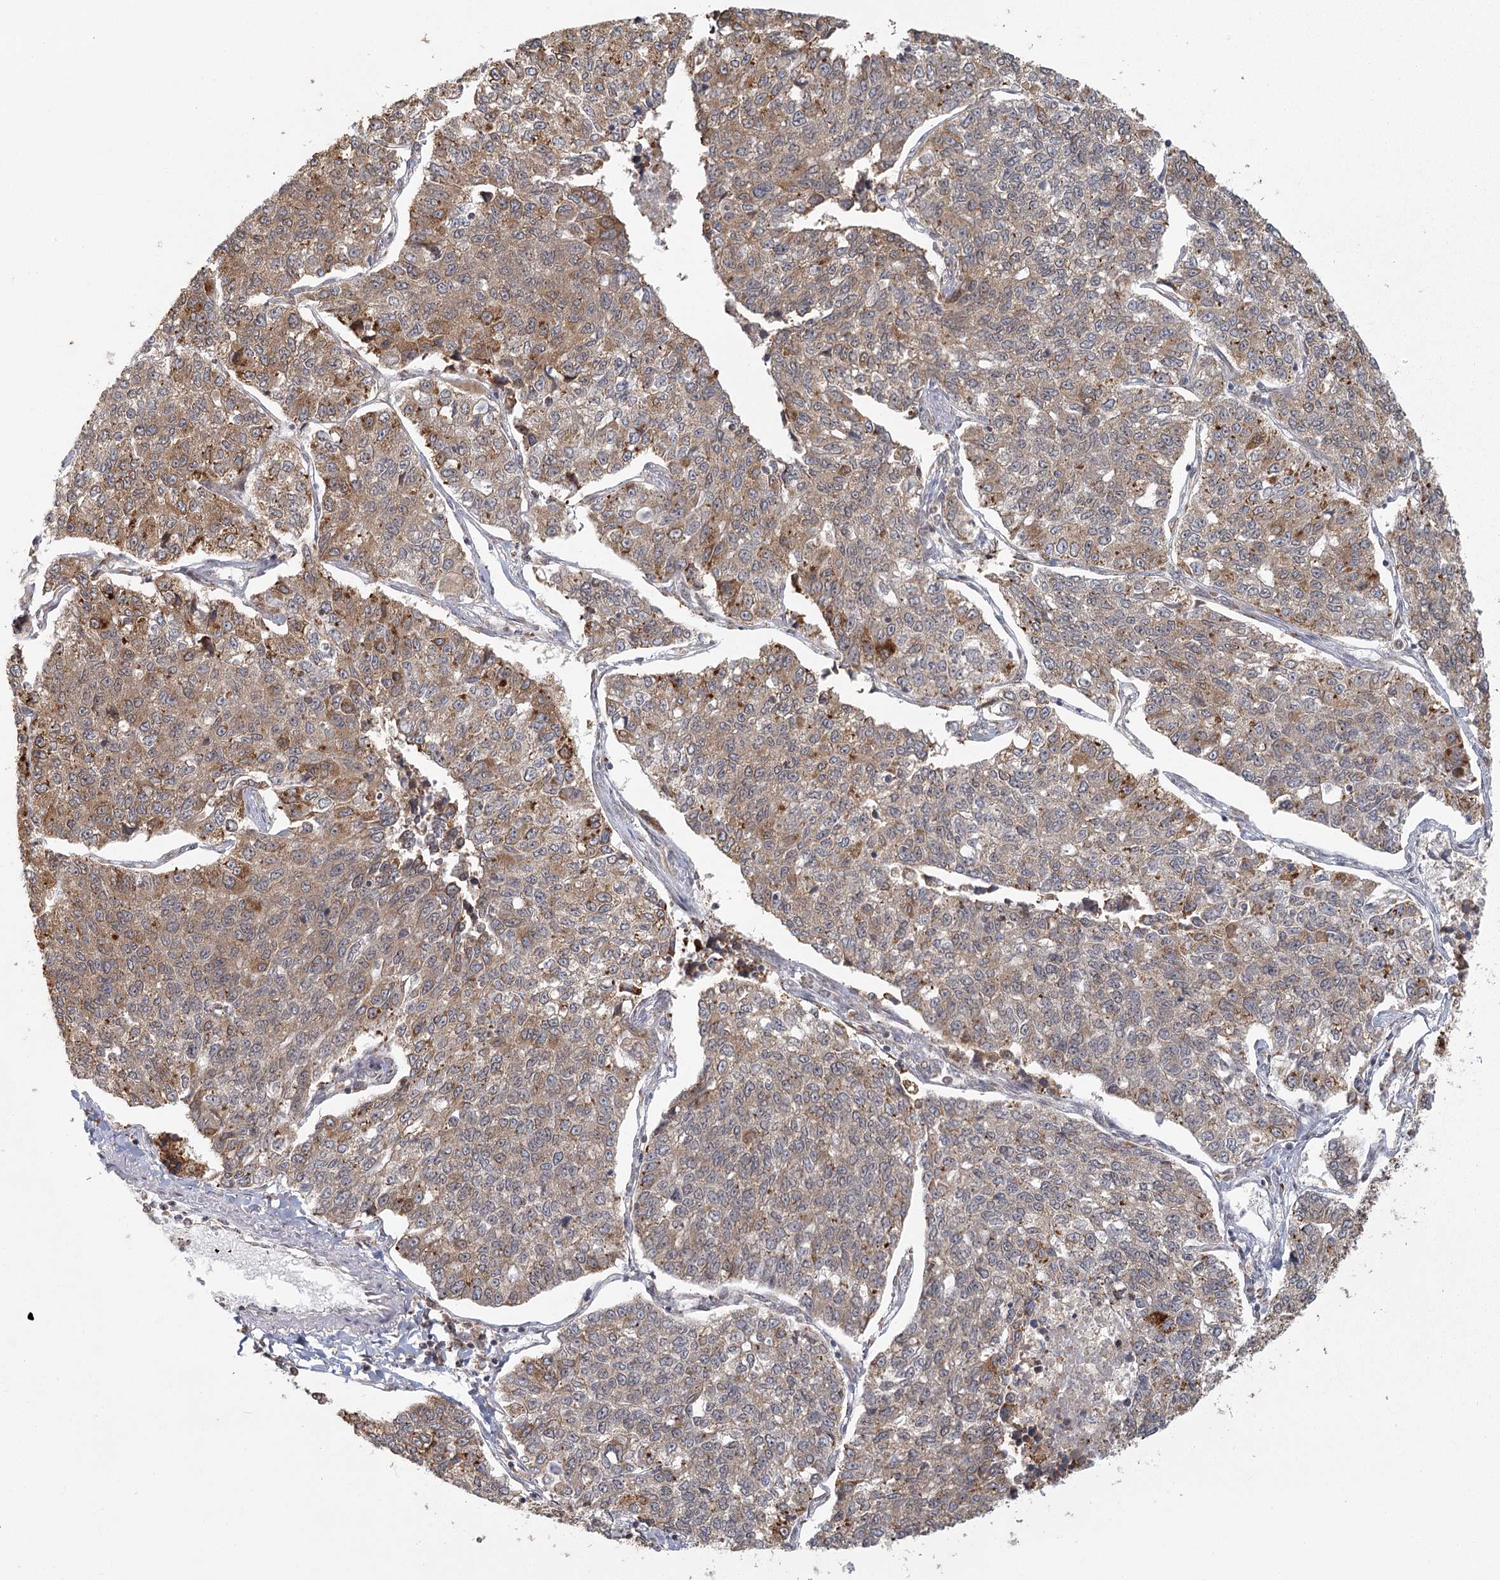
{"staining": {"intensity": "moderate", "quantity": "25%-75%", "location": "cytoplasmic/membranous"}, "tissue": "lung cancer", "cell_type": "Tumor cells", "image_type": "cancer", "snomed": [{"axis": "morphology", "description": "Adenocarcinoma, NOS"}, {"axis": "topography", "description": "Lung"}], "caption": "Lung adenocarcinoma tissue displays moderate cytoplasmic/membranous positivity in about 25%-75% of tumor cells, visualized by immunohistochemistry. (DAB IHC, brown staining for protein, blue staining for nuclei).", "gene": "LACTB", "patient": {"sex": "male", "age": 49}}